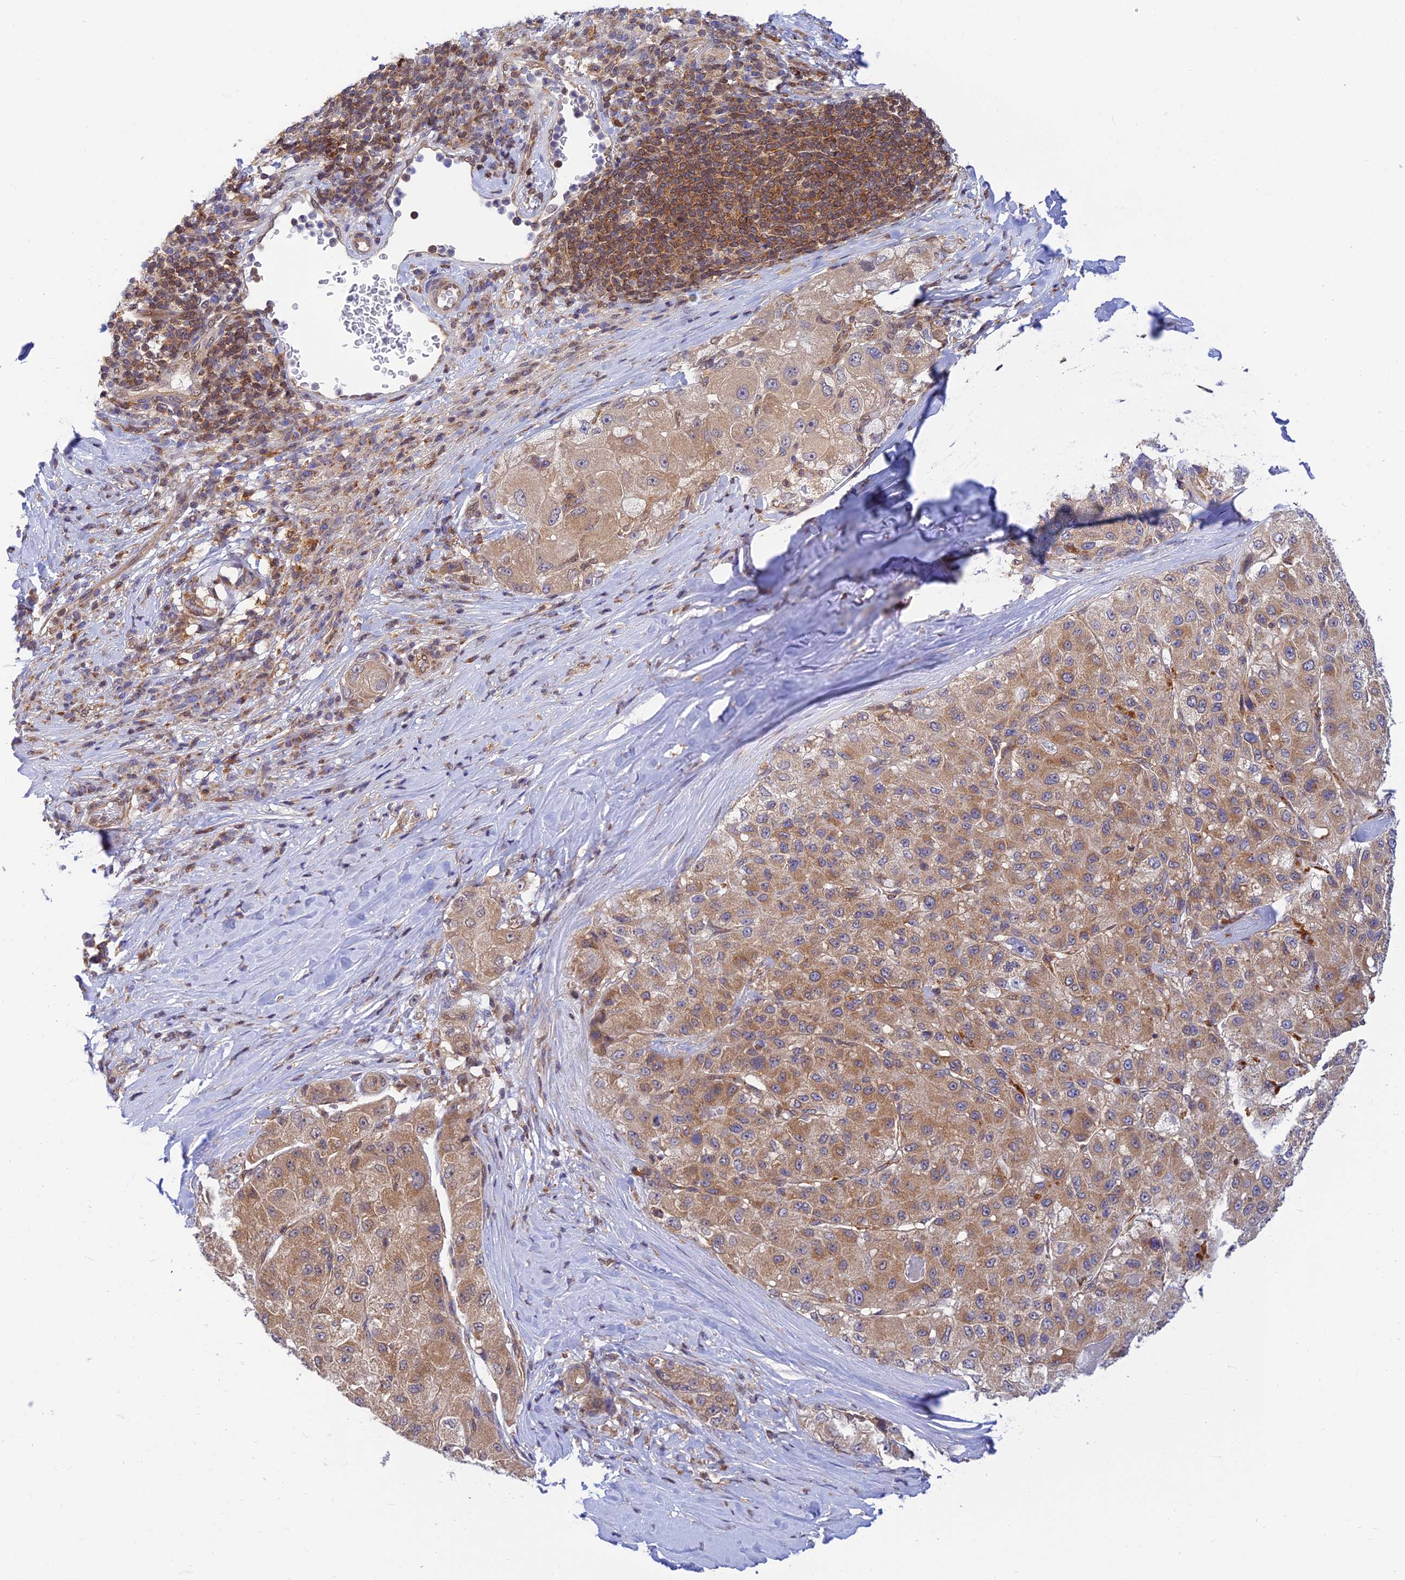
{"staining": {"intensity": "moderate", "quantity": ">75%", "location": "cytoplasmic/membranous"}, "tissue": "liver cancer", "cell_type": "Tumor cells", "image_type": "cancer", "snomed": [{"axis": "morphology", "description": "Carcinoma, Hepatocellular, NOS"}, {"axis": "topography", "description": "Liver"}], "caption": "Liver cancer stained with a brown dye exhibits moderate cytoplasmic/membranous positive positivity in about >75% of tumor cells.", "gene": "LYSMD2", "patient": {"sex": "male", "age": 80}}